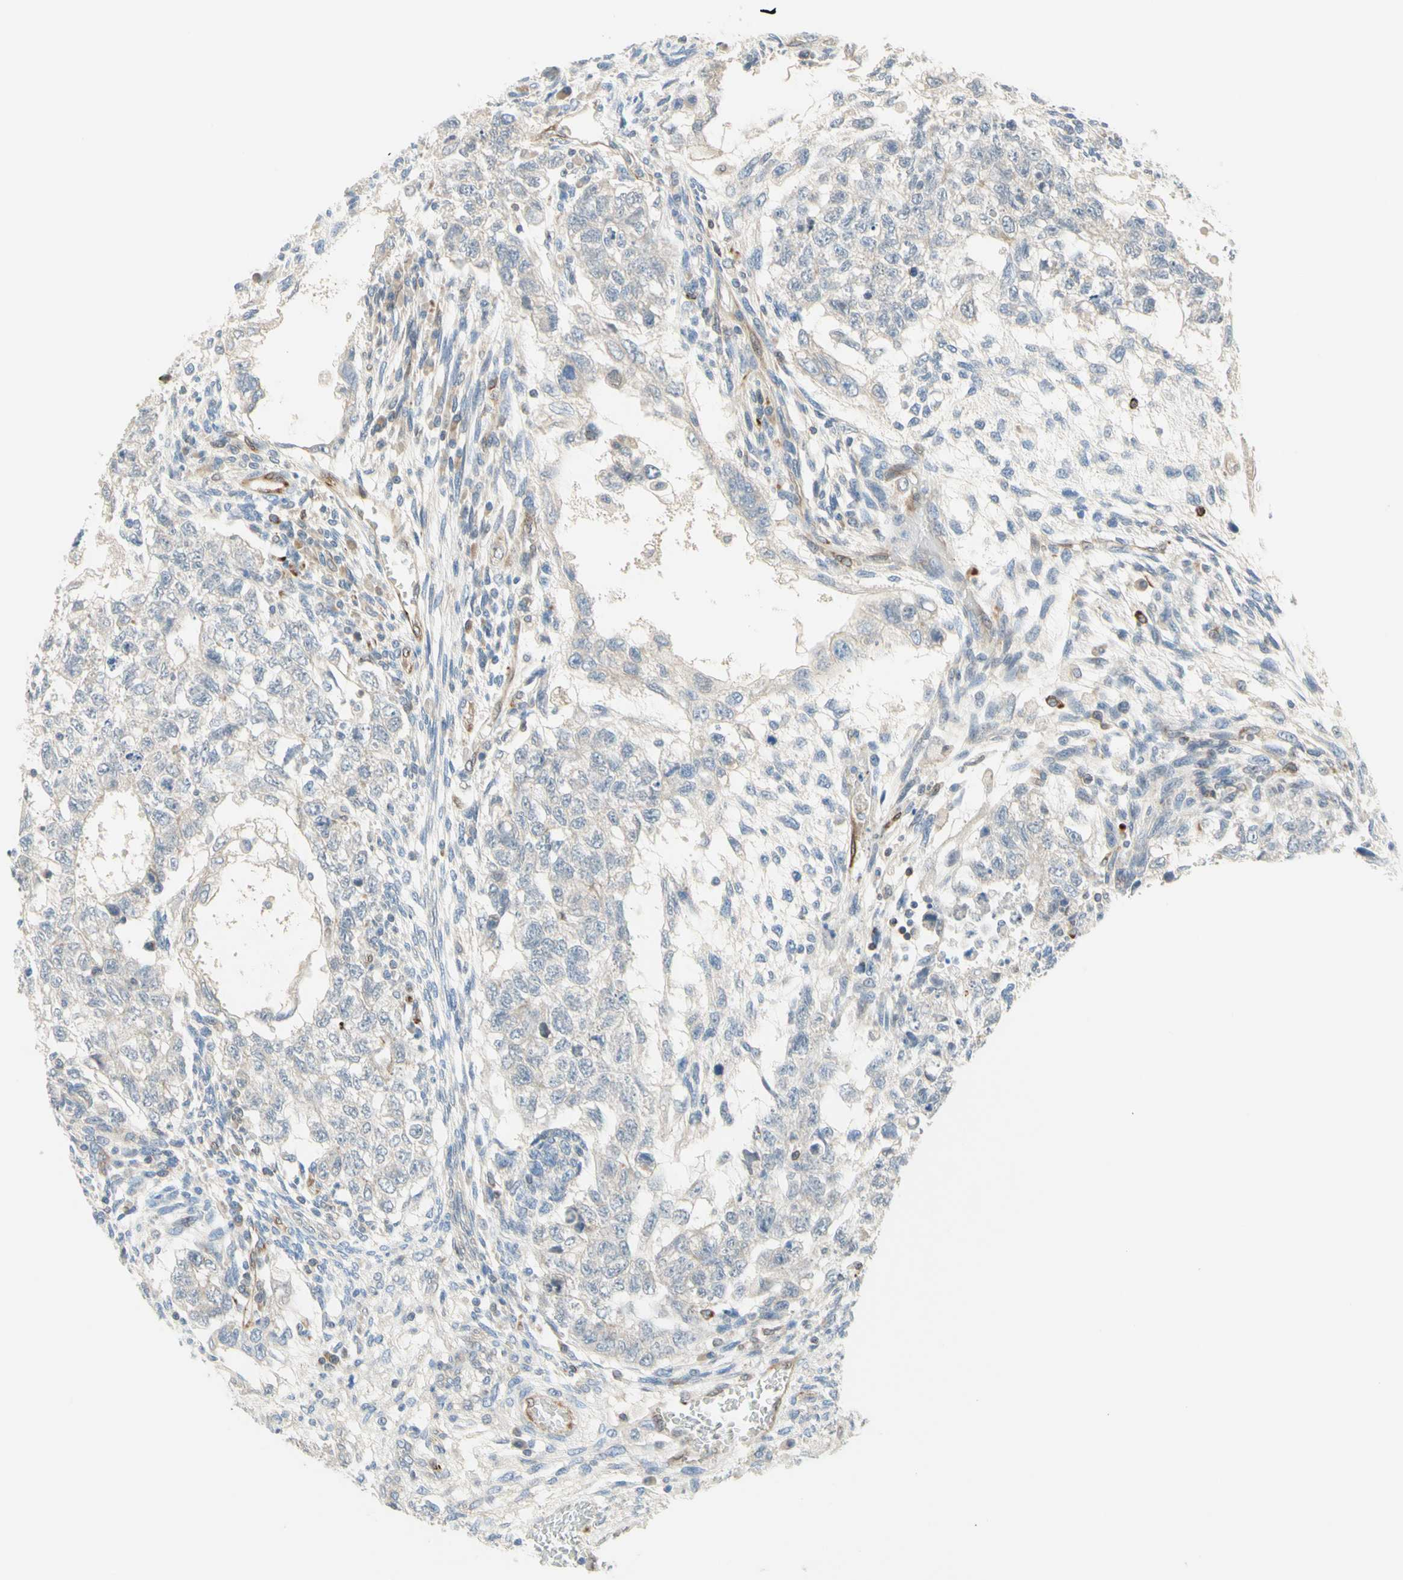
{"staining": {"intensity": "negative", "quantity": "none", "location": "none"}, "tissue": "testis cancer", "cell_type": "Tumor cells", "image_type": "cancer", "snomed": [{"axis": "morphology", "description": "Normal tissue, NOS"}, {"axis": "morphology", "description": "Carcinoma, Embryonal, NOS"}, {"axis": "topography", "description": "Testis"}], "caption": "High magnification brightfield microscopy of testis embryonal carcinoma stained with DAB (3,3'-diaminobenzidine) (brown) and counterstained with hematoxylin (blue): tumor cells show no significant expression.", "gene": "TRAF2", "patient": {"sex": "male", "age": 36}}